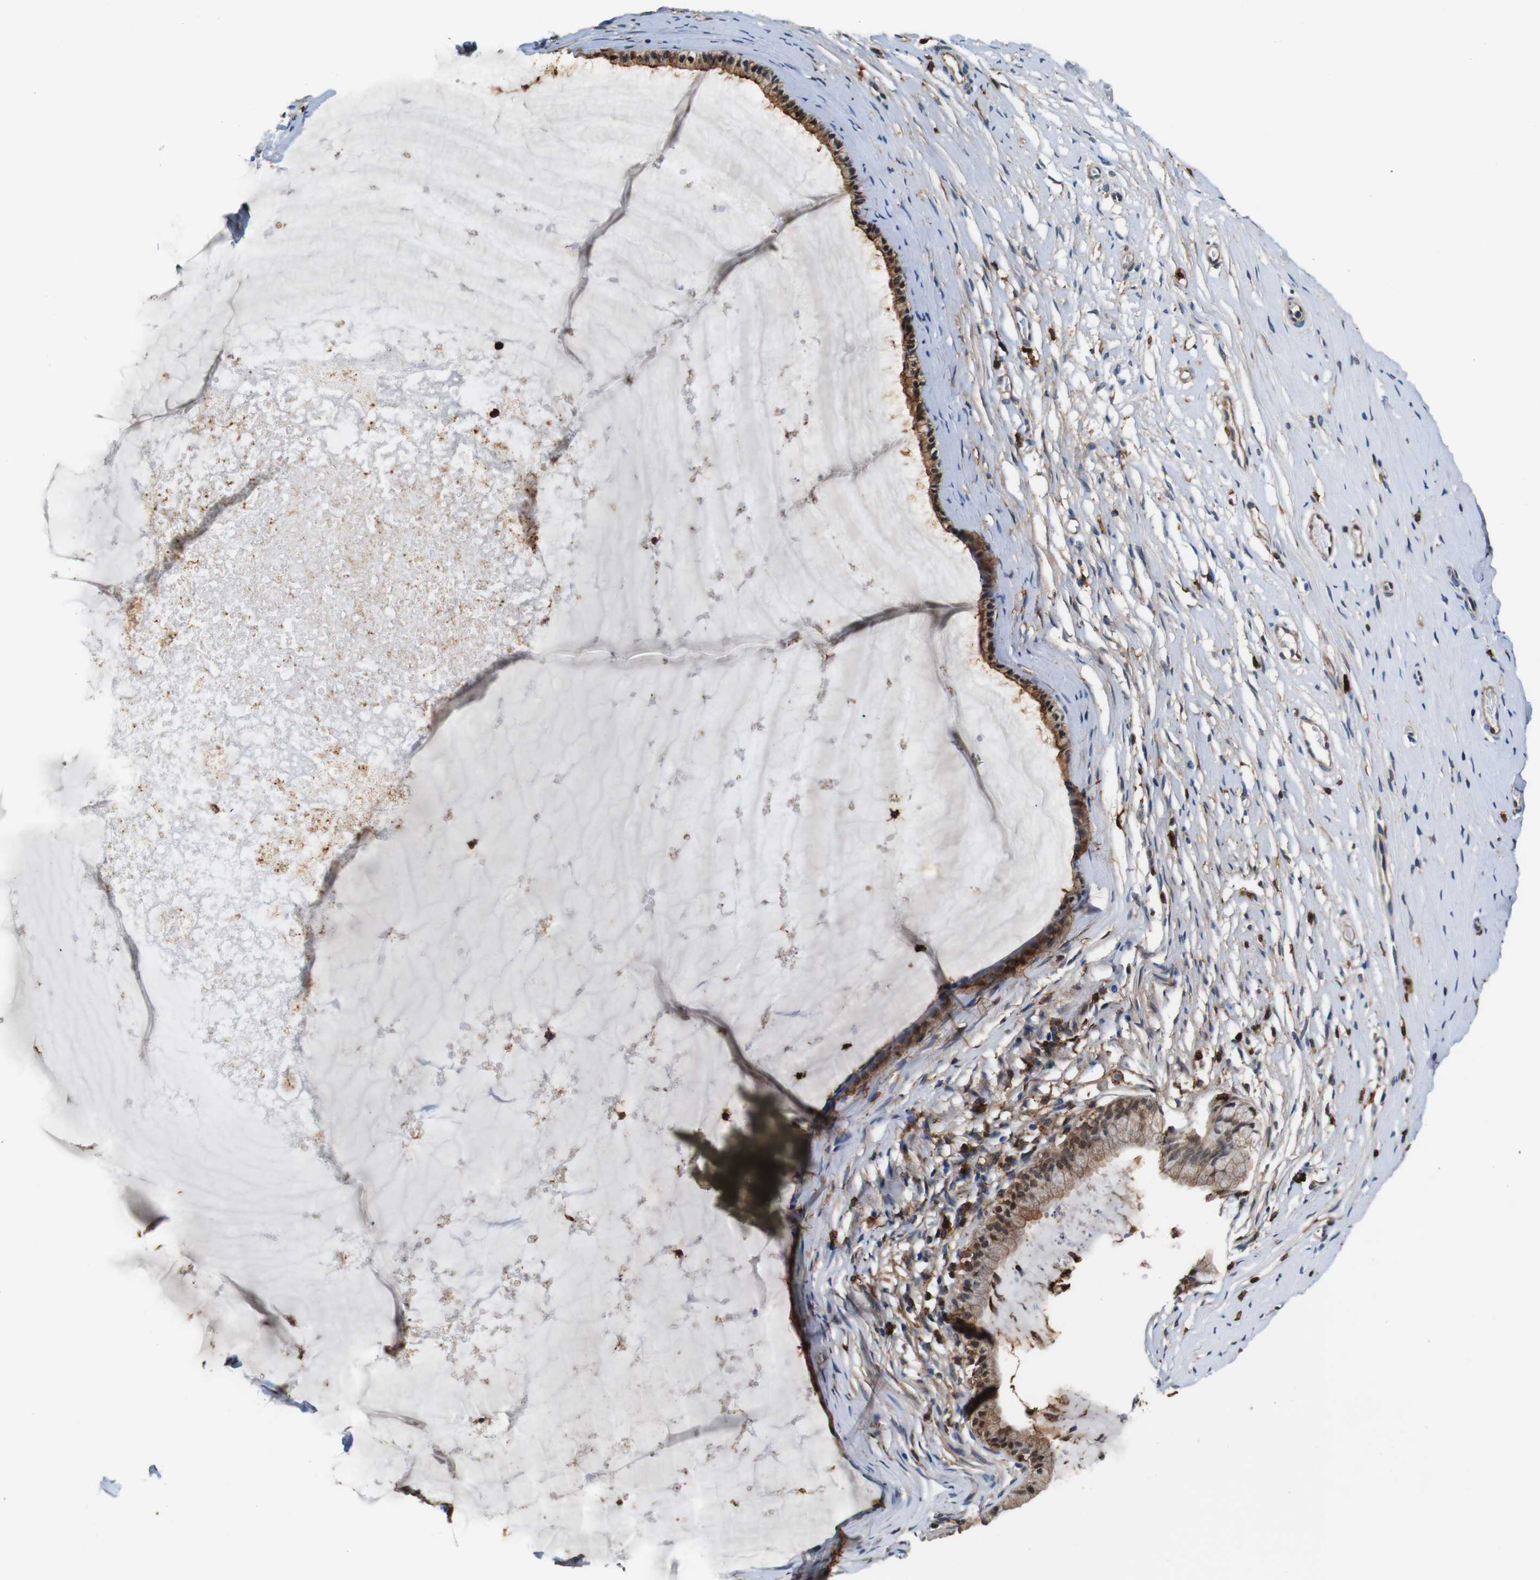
{"staining": {"intensity": "moderate", "quantity": ">75%", "location": "cytoplasmic/membranous,nuclear"}, "tissue": "cervix", "cell_type": "Glandular cells", "image_type": "normal", "snomed": [{"axis": "morphology", "description": "Normal tissue, NOS"}, {"axis": "topography", "description": "Cervix"}], "caption": "High-magnification brightfield microscopy of unremarkable cervix stained with DAB (3,3'-diaminobenzidine) (brown) and counterstained with hematoxylin (blue). glandular cells exhibit moderate cytoplasmic/membranous,nuclear positivity is appreciated in approximately>75% of cells.", "gene": "ANXA1", "patient": {"sex": "female", "age": 39}}